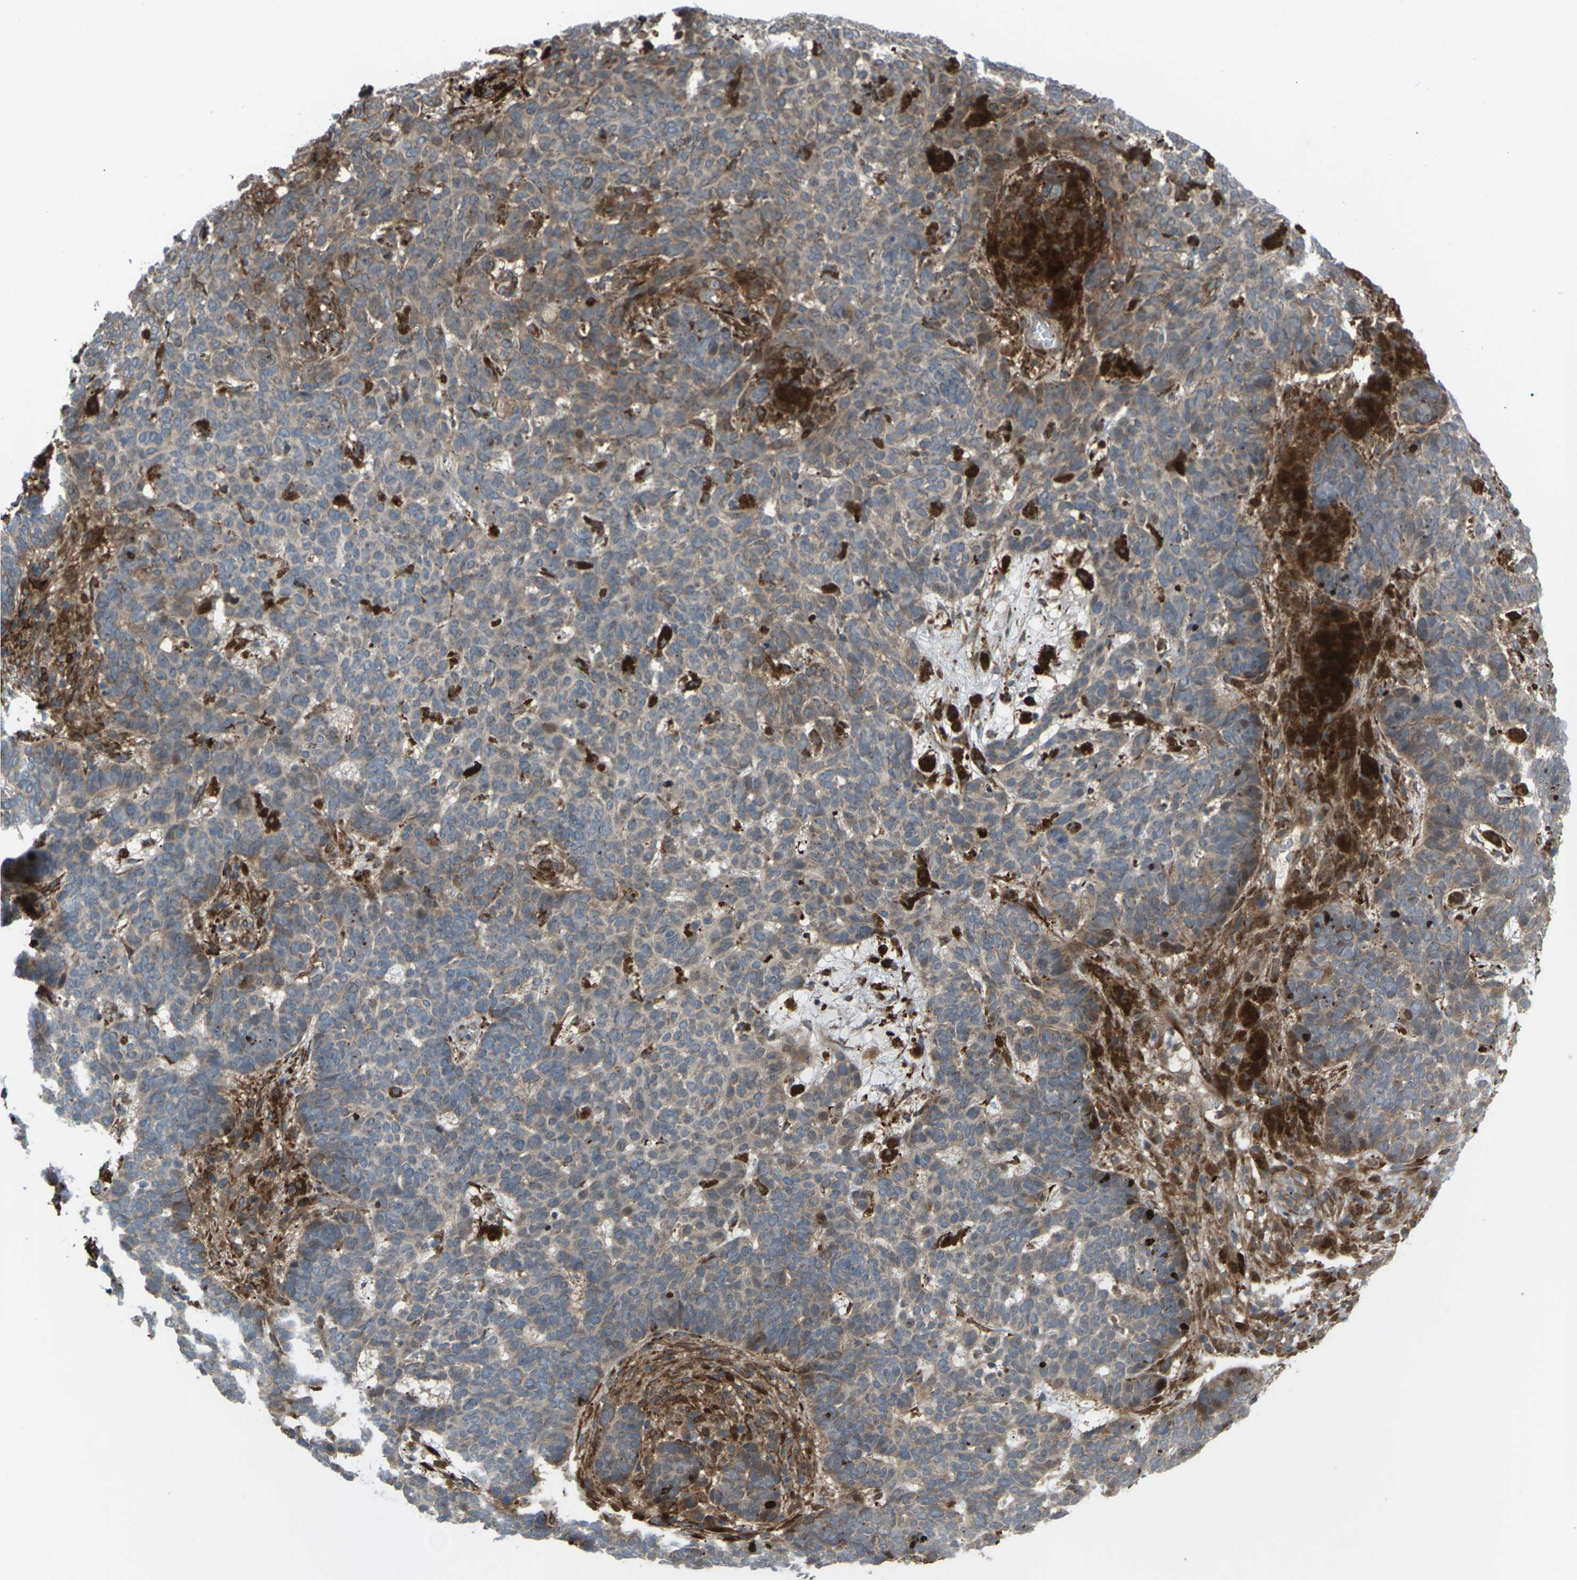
{"staining": {"intensity": "moderate", "quantity": "25%-75%", "location": "cytoplasmic/membranous"}, "tissue": "skin cancer", "cell_type": "Tumor cells", "image_type": "cancer", "snomed": [{"axis": "morphology", "description": "Basal cell carcinoma"}, {"axis": "topography", "description": "Skin"}], "caption": "The immunohistochemical stain shows moderate cytoplasmic/membranous expression in tumor cells of skin basal cell carcinoma tissue.", "gene": "ROBO1", "patient": {"sex": "male", "age": 85}}